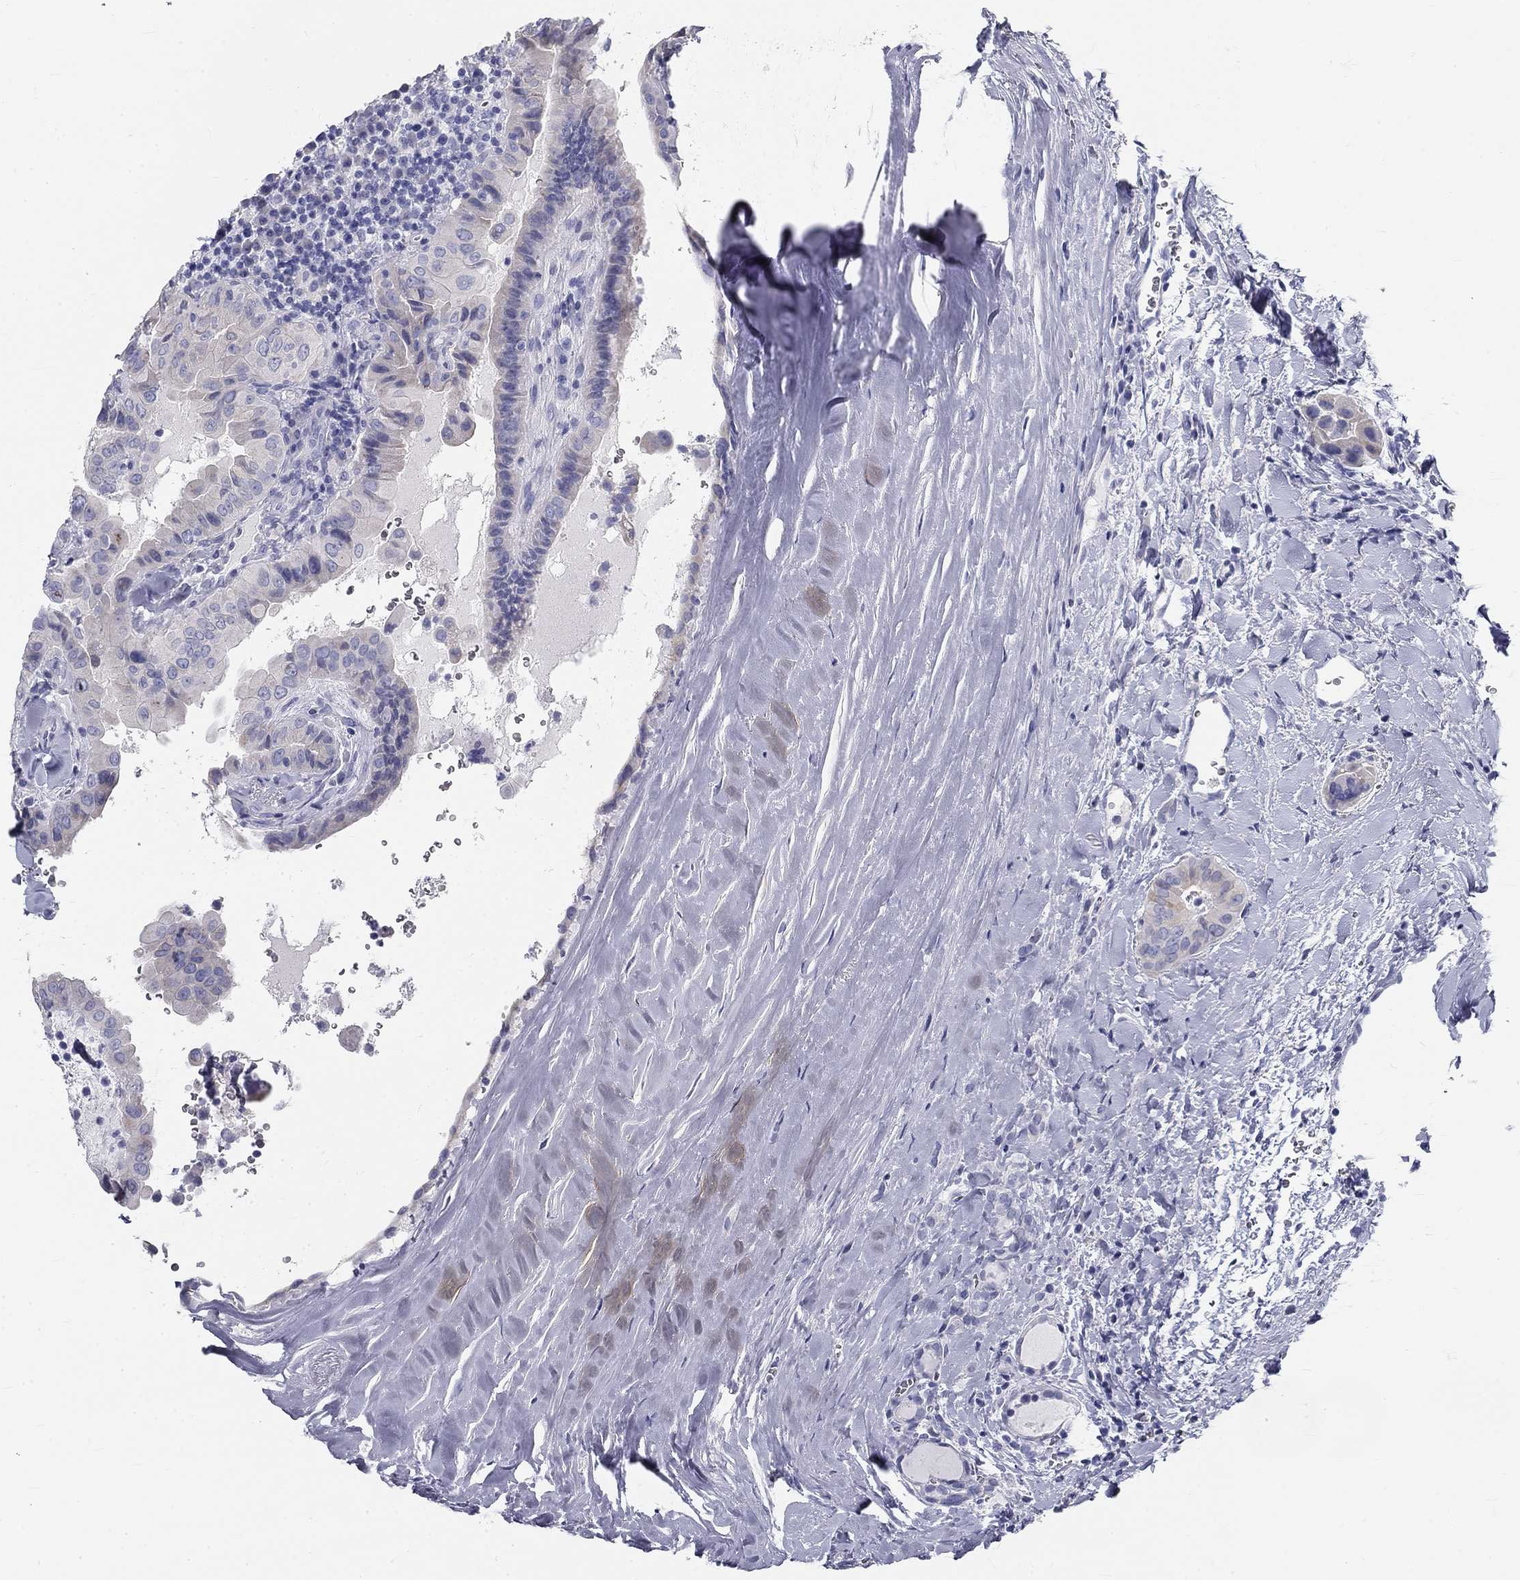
{"staining": {"intensity": "negative", "quantity": "none", "location": "none"}, "tissue": "thyroid cancer", "cell_type": "Tumor cells", "image_type": "cancer", "snomed": [{"axis": "morphology", "description": "Papillary adenocarcinoma, NOS"}, {"axis": "topography", "description": "Thyroid gland"}], "caption": "An immunohistochemistry photomicrograph of thyroid cancer is shown. There is no staining in tumor cells of thyroid cancer. (Stains: DAB (3,3'-diaminobenzidine) IHC with hematoxylin counter stain, Microscopy: brightfield microscopy at high magnification).", "gene": "GALNTL5", "patient": {"sex": "female", "age": 37}}